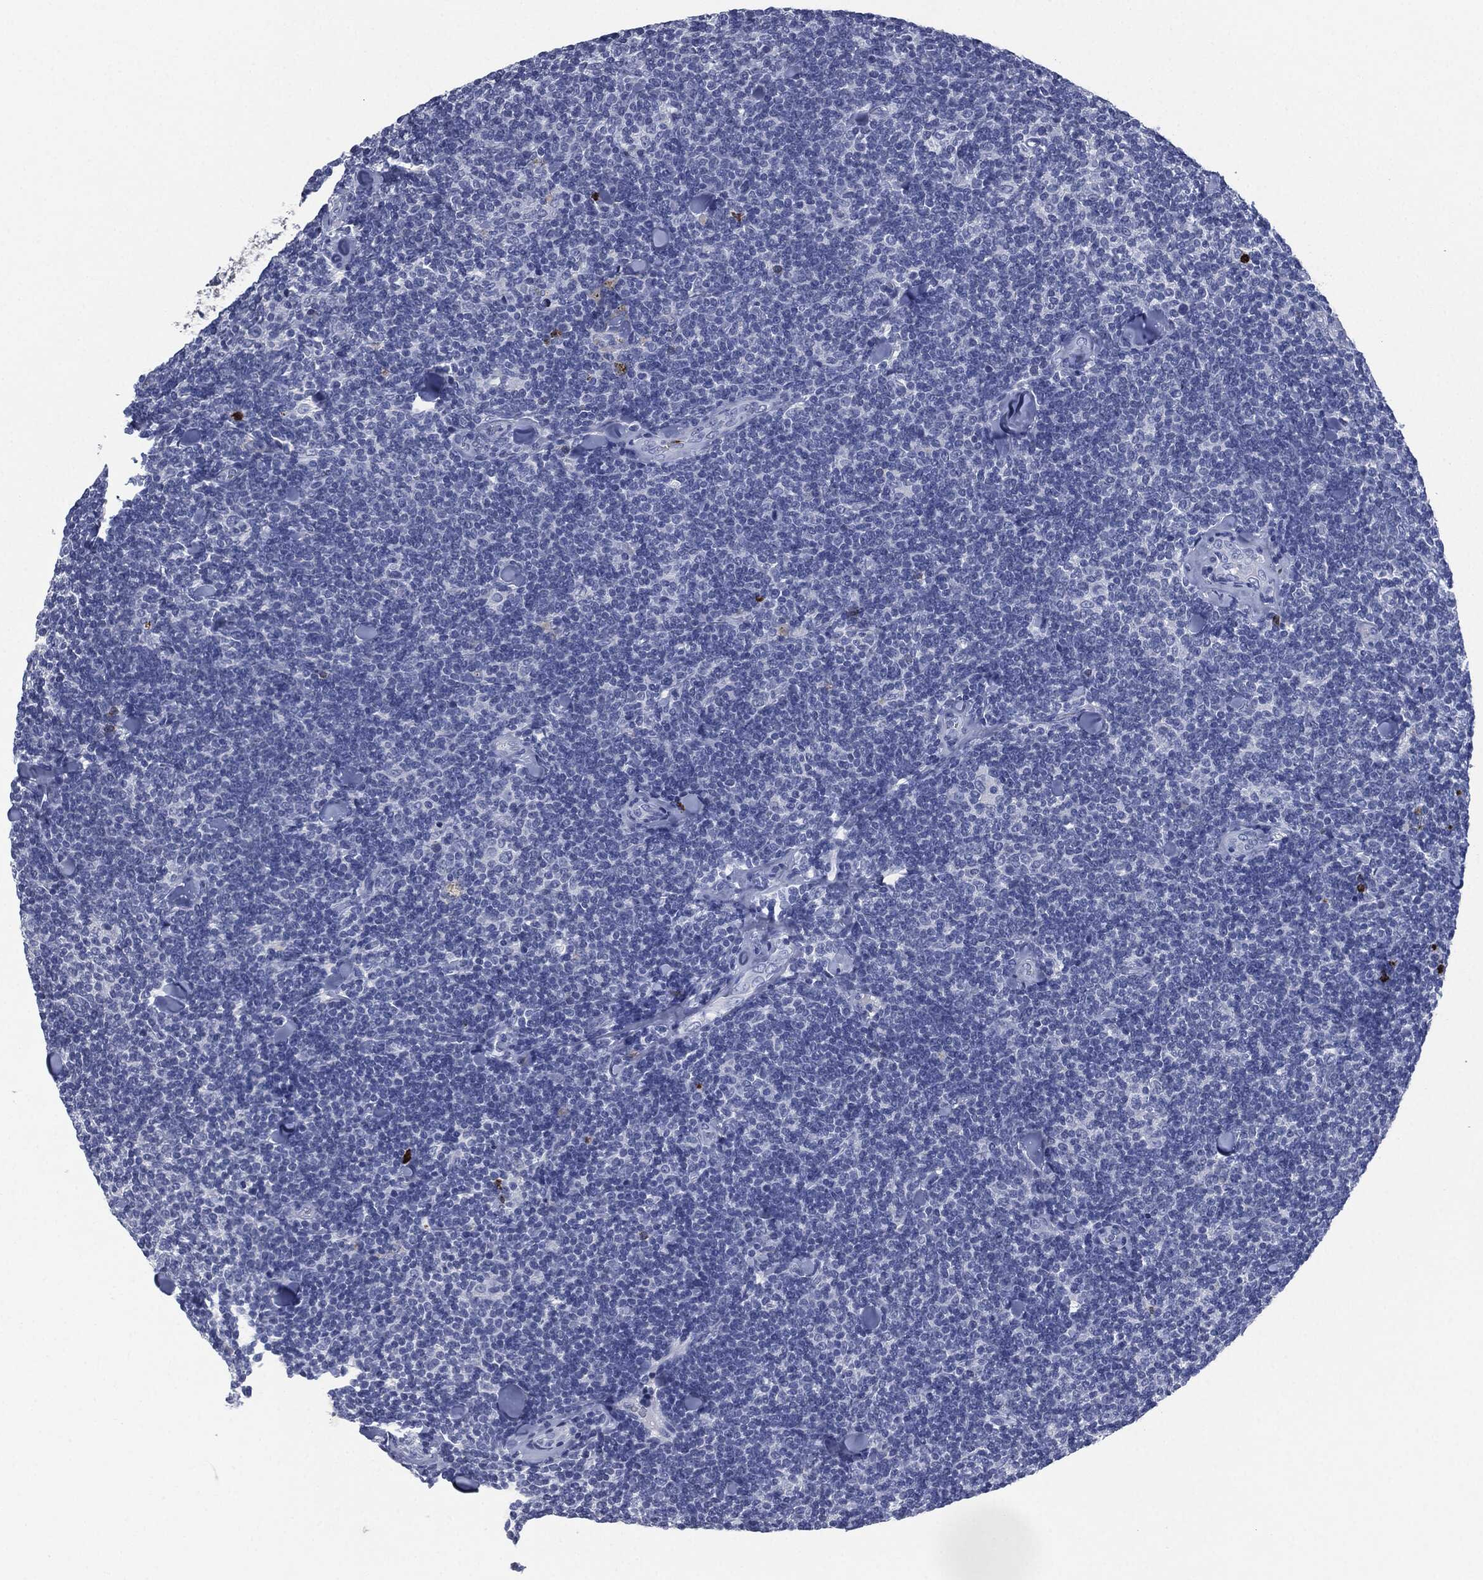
{"staining": {"intensity": "negative", "quantity": "none", "location": "none"}, "tissue": "lymphoma", "cell_type": "Tumor cells", "image_type": "cancer", "snomed": [{"axis": "morphology", "description": "Malignant lymphoma, non-Hodgkin's type, Low grade"}, {"axis": "topography", "description": "Lymph node"}], "caption": "The histopathology image shows no significant staining in tumor cells of malignant lymphoma, non-Hodgkin's type (low-grade).", "gene": "CEACAM8", "patient": {"sex": "female", "age": 56}}